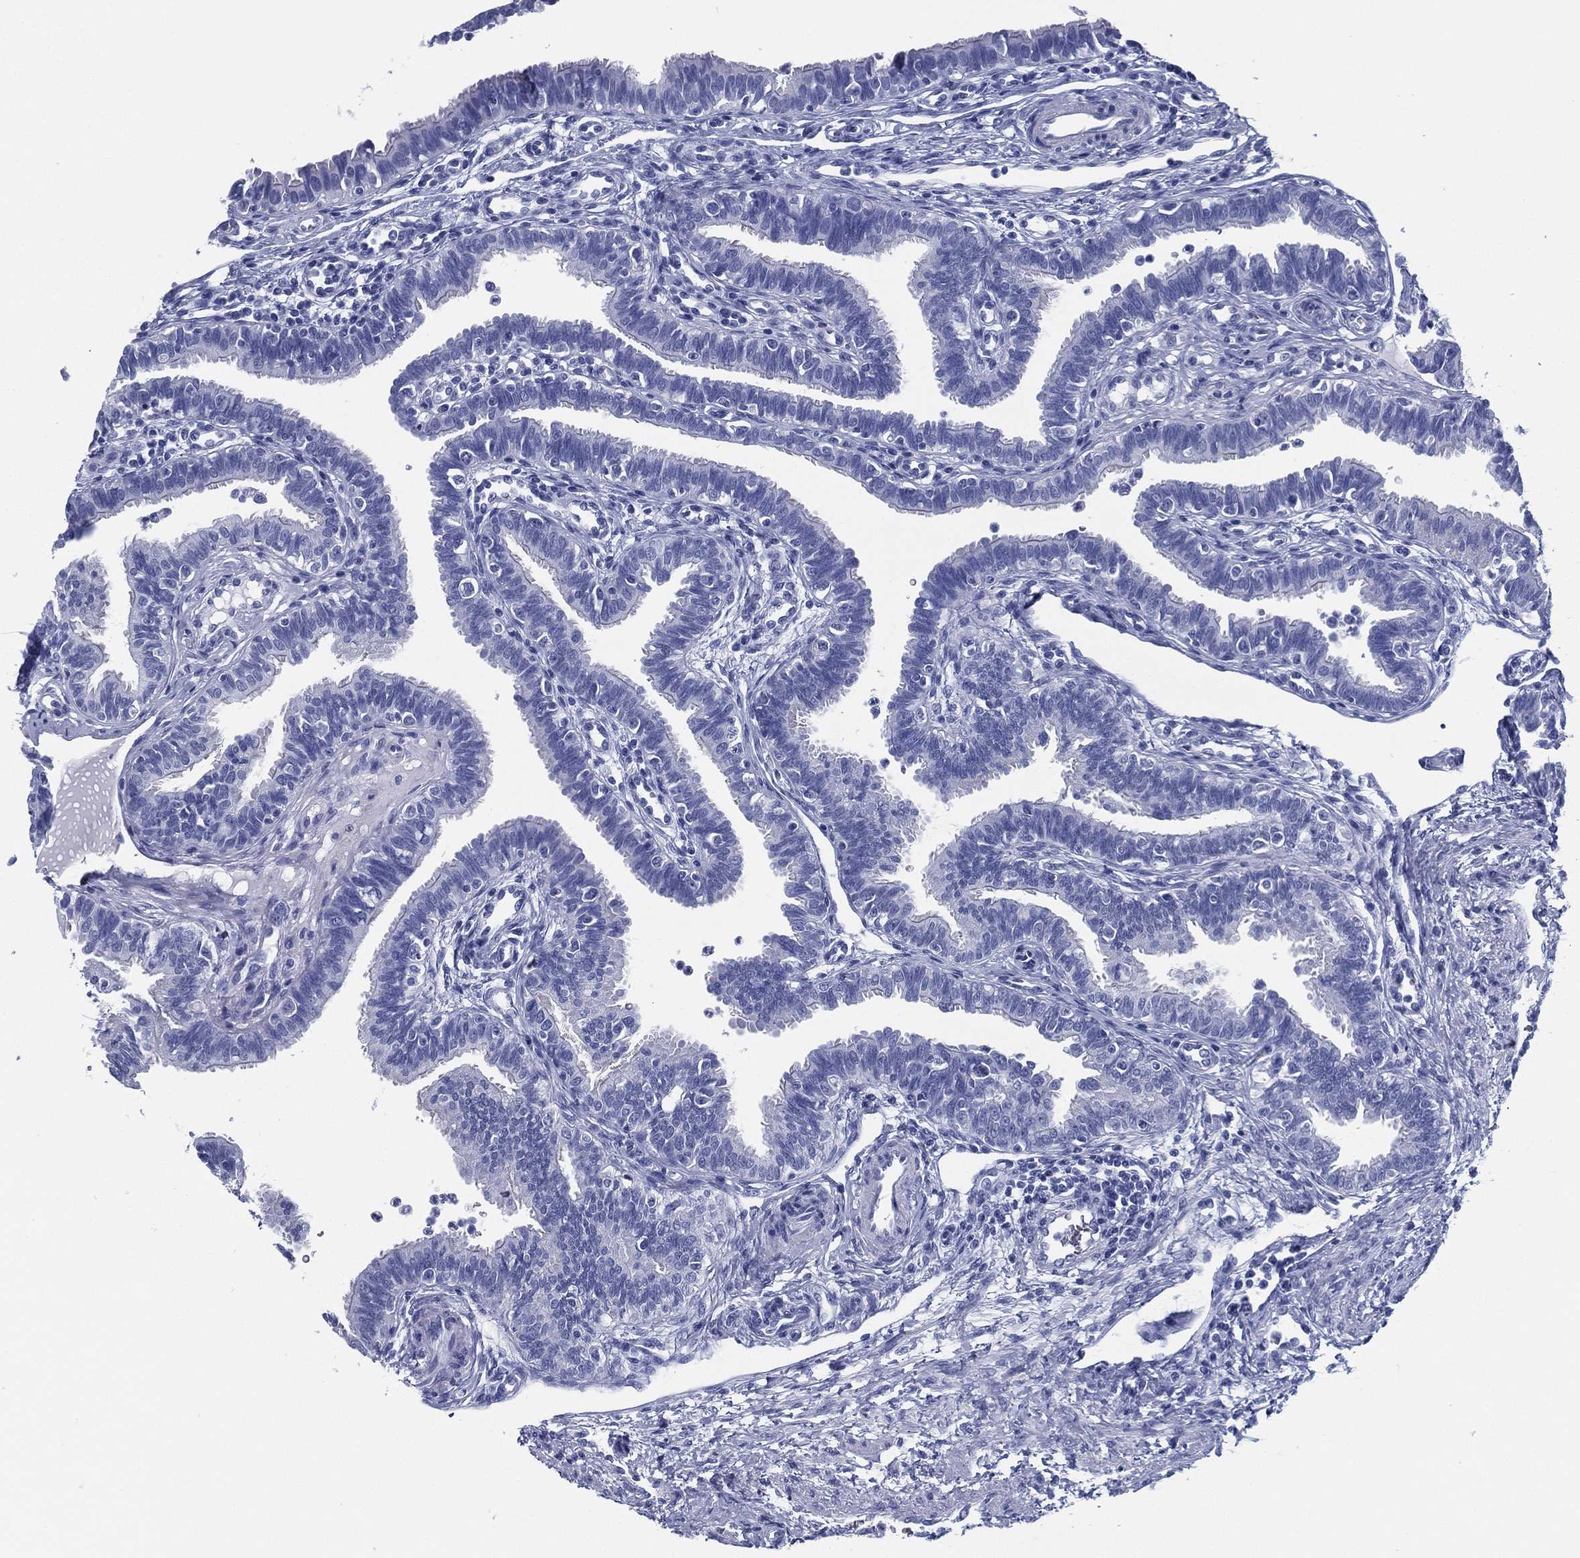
{"staining": {"intensity": "negative", "quantity": "none", "location": "none"}, "tissue": "fallopian tube", "cell_type": "Glandular cells", "image_type": "normal", "snomed": [{"axis": "morphology", "description": "Normal tissue, NOS"}, {"axis": "topography", "description": "Fallopian tube"}], "caption": "This is a micrograph of immunohistochemistry staining of normal fallopian tube, which shows no positivity in glandular cells. (Immunohistochemistry, brightfield microscopy, high magnification).", "gene": "TMEM252", "patient": {"sex": "female", "age": 36}}